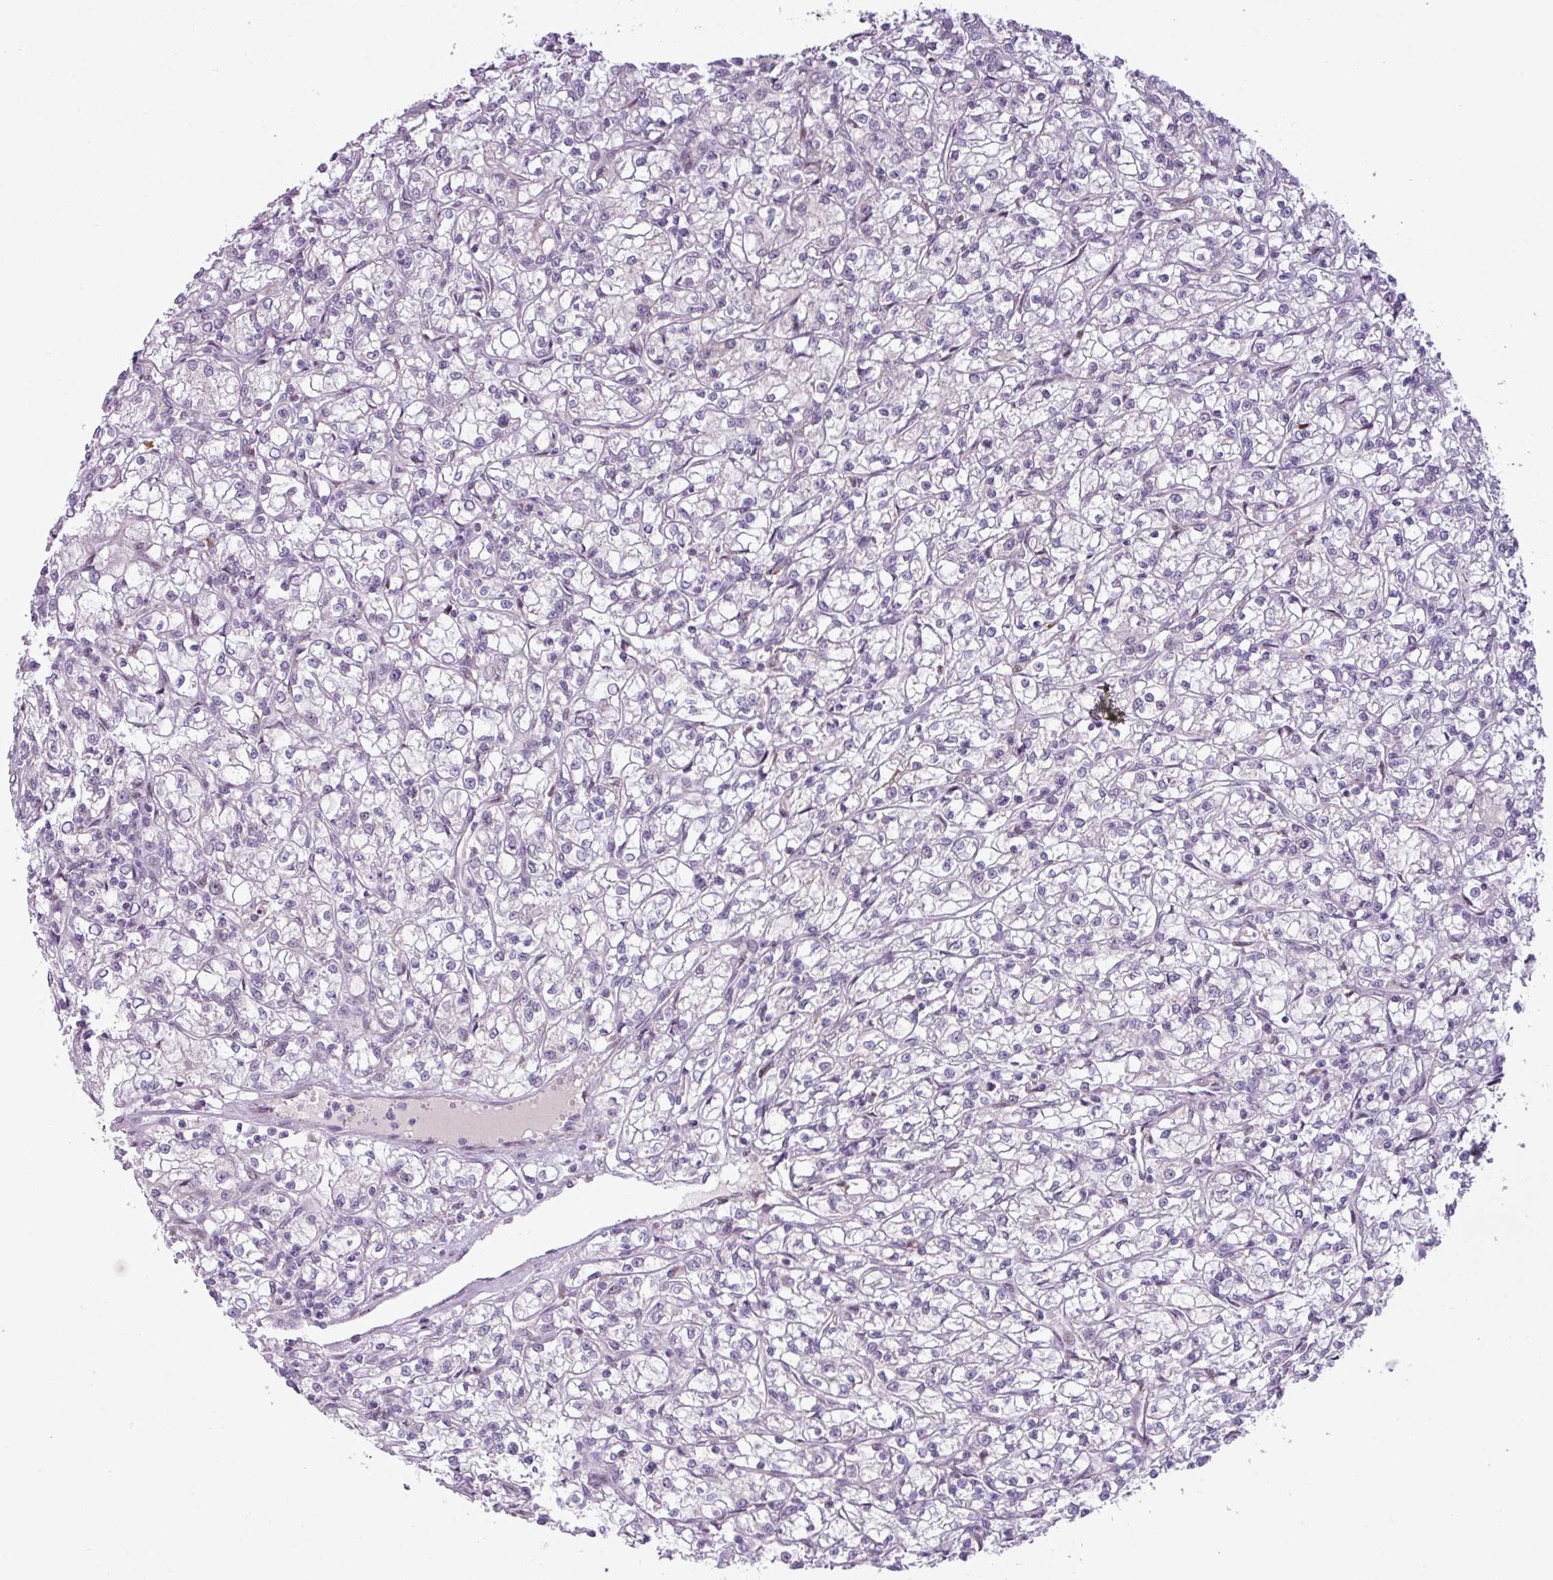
{"staining": {"intensity": "negative", "quantity": "none", "location": "none"}, "tissue": "renal cancer", "cell_type": "Tumor cells", "image_type": "cancer", "snomed": [{"axis": "morphology", "description": "Adenocarcinoma, NOS"}, {"axis": "topography", "description": "Kidney"}], "caption": "Histopathology image shows no significant protein positivity in tumor cells of renal cancer.", "gene": "SLC66A2", "patient": {"sex": "female", "age": 59}}